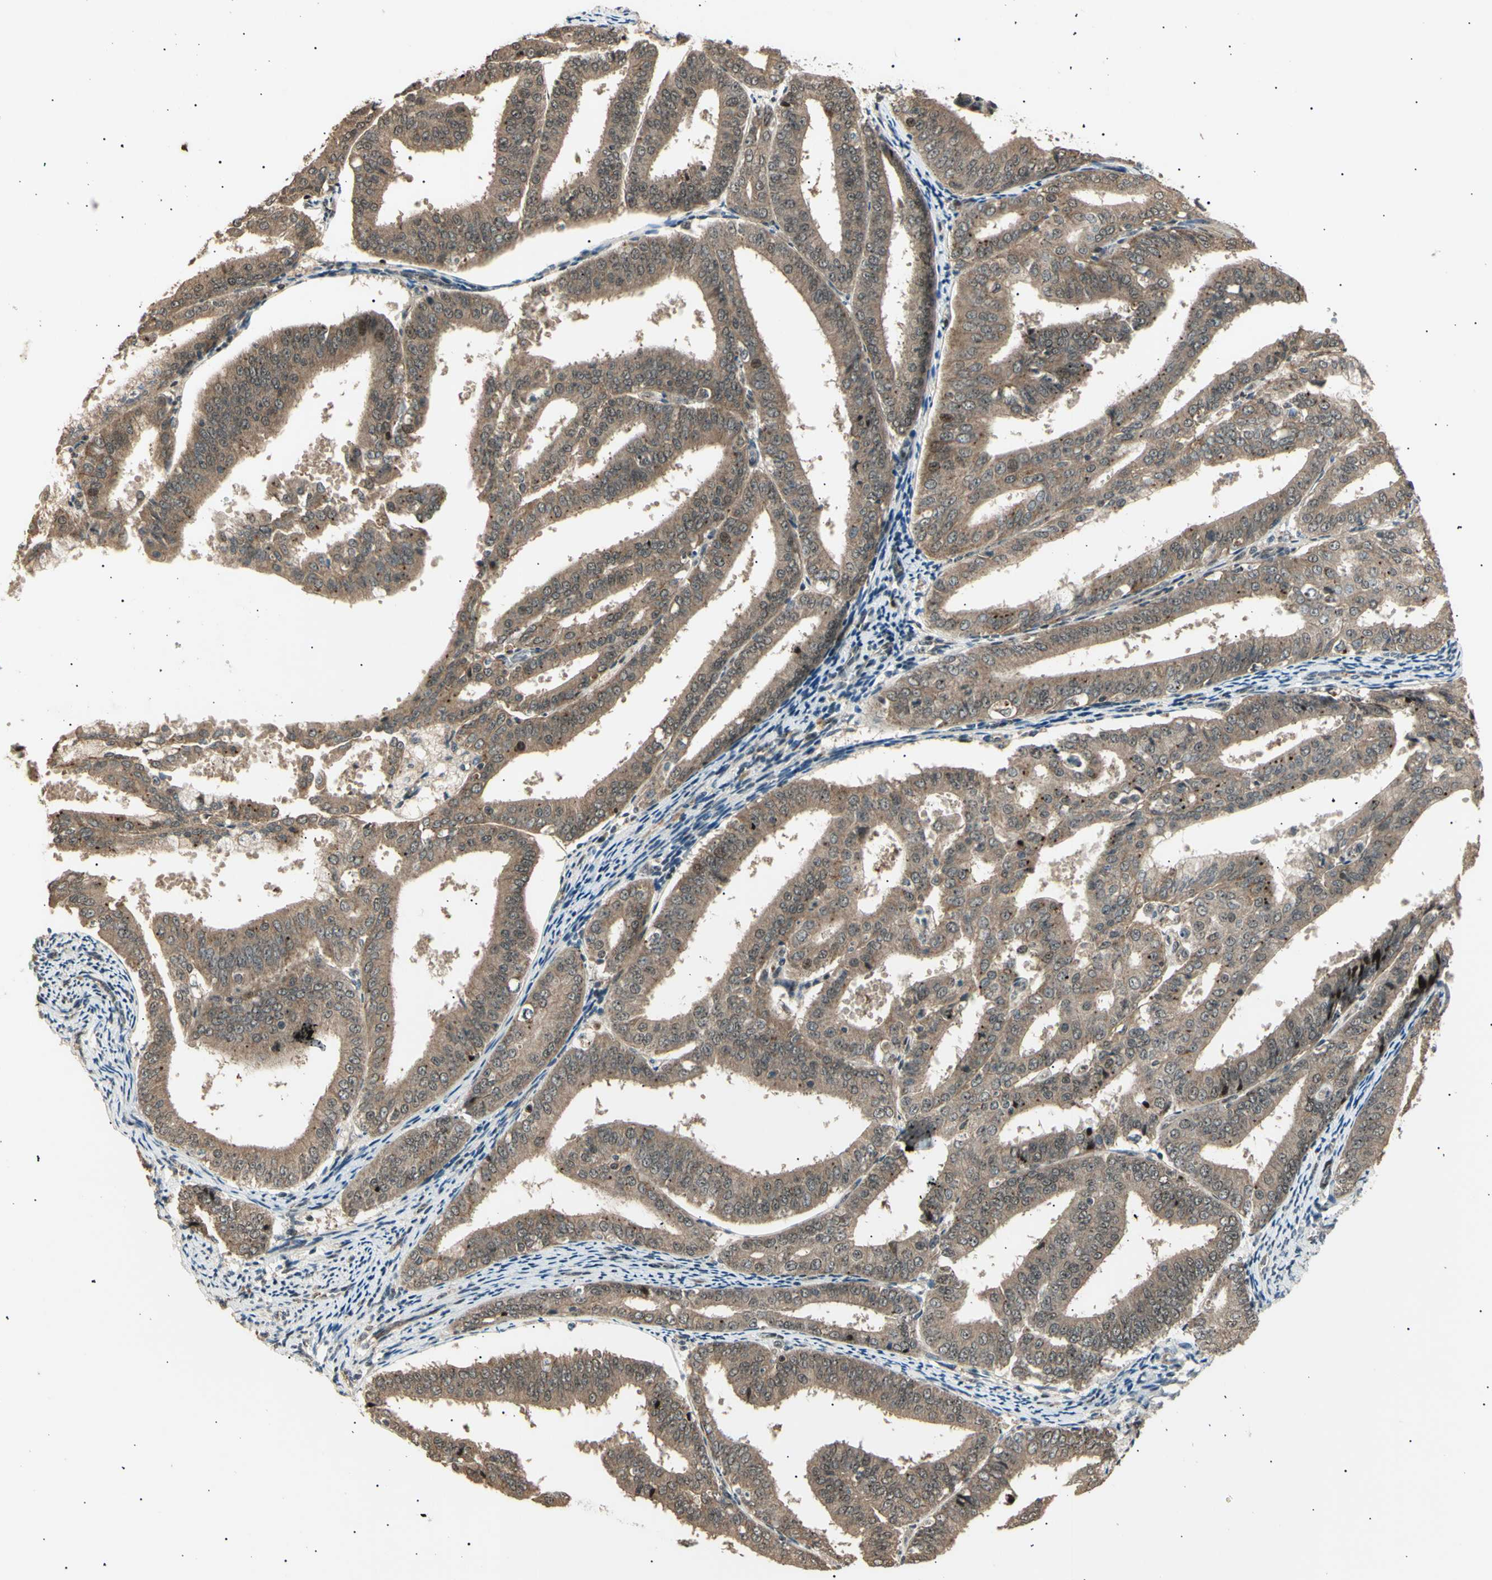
{"staining": {"intensity": "weak", "quantity": ">75%", "location": "cytoplasmic/membranous,nuclear"}, "tissue": "endometrial cancer", "cell_type": "Tumor cells", "image_type": "cancer", "snomed": [{"axis": "morphology", "description": "Adenocarcinoma, NOS"}, {"axis": "topography", "description": "Endometrium"}], "caption": "Approximately >75% of tumor cells in endometrial adenocarcinoma exhibit weak cytoplasmic/membranous and nuclear protein staining as visualized by brown immunohistochemical staining.", "gene": "NUAK2", "patient": {"sex": "female", "age": 63}}